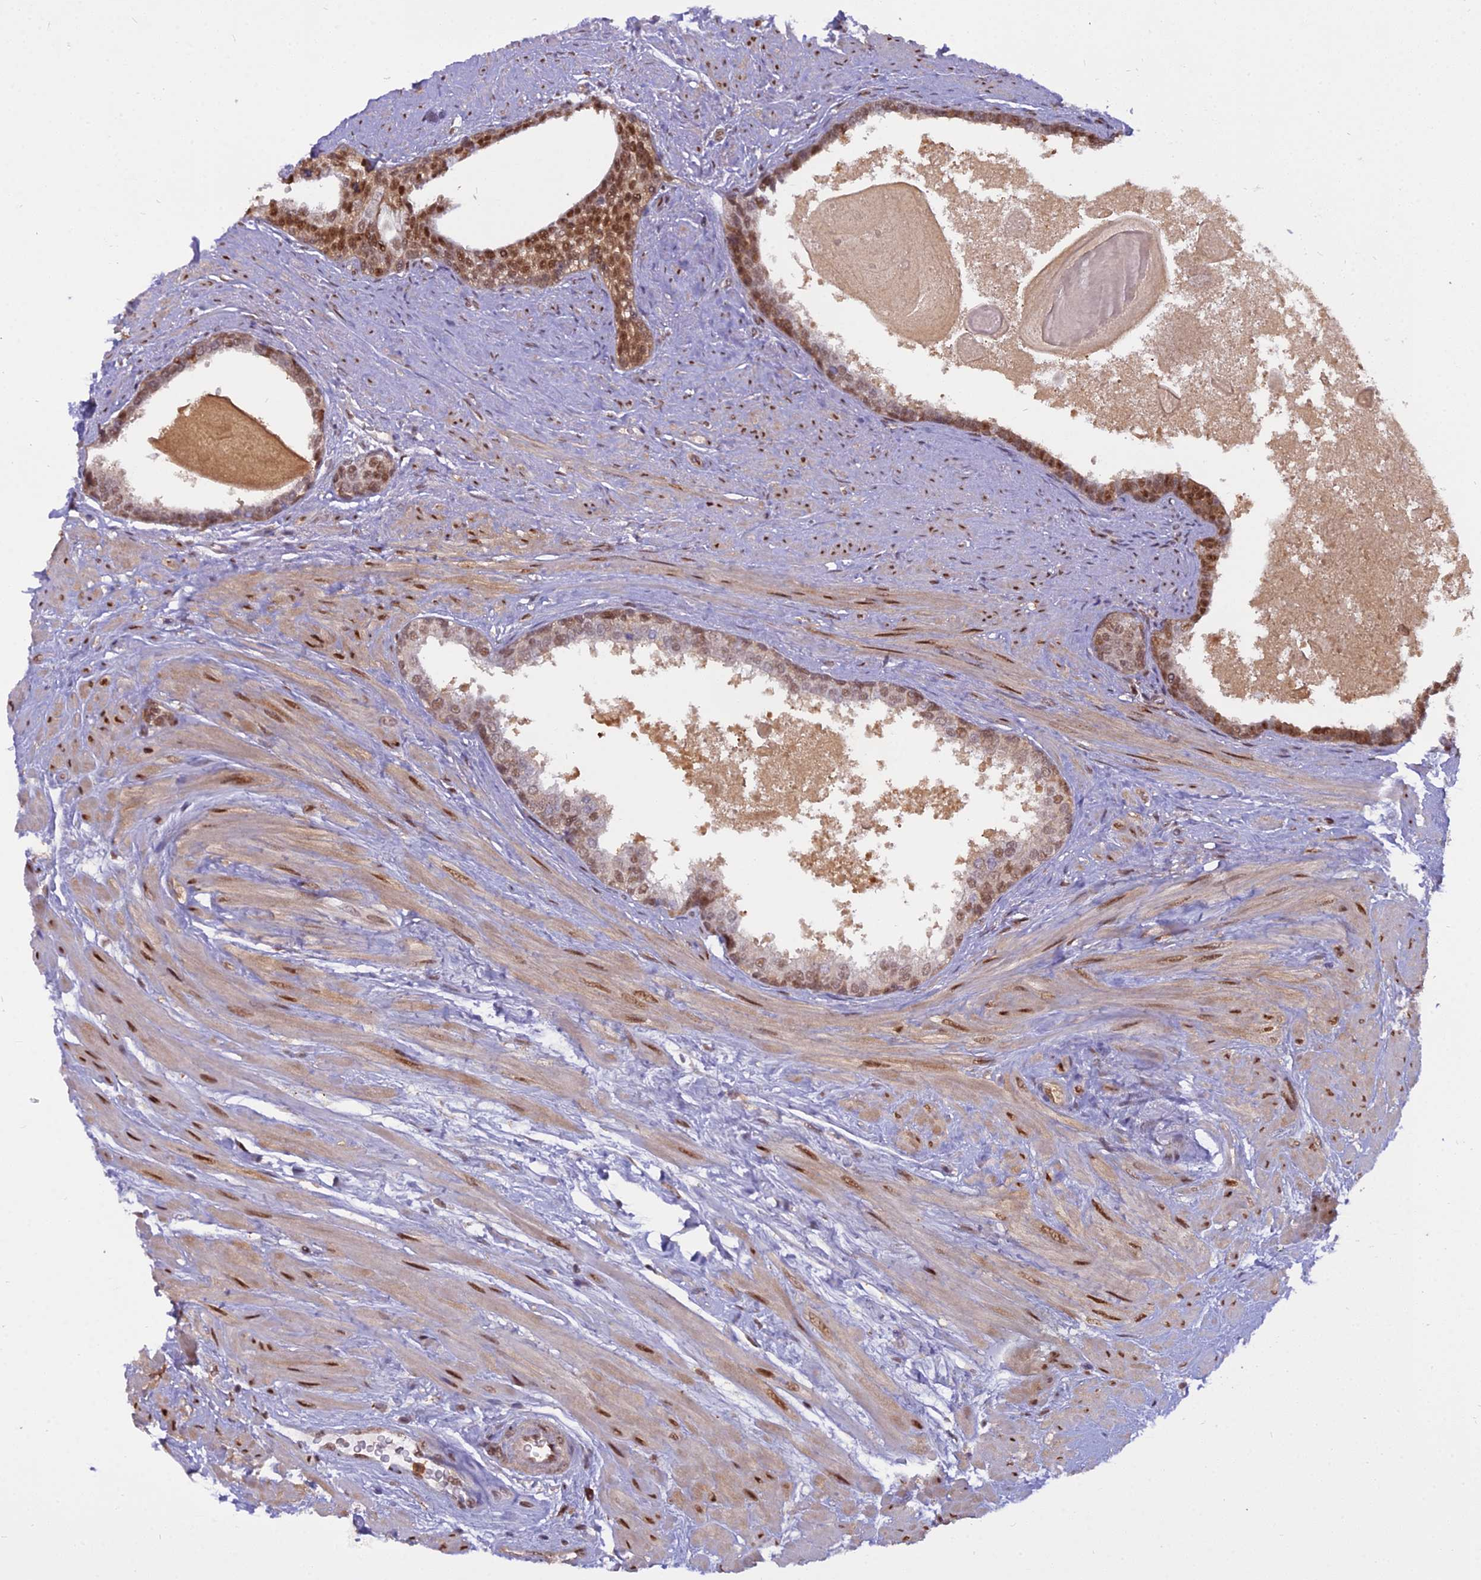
{"staining": {"intensity": "moderate", "quantity": ">75%", "location": "nuclear"}, "tissue": "prostate", "cell_type": "Glandular cells", "image_type": "normal", "snomed": [{"axis": "morphology", "description": "Normal tissue, NOS"}, {"axis": "topography", "description": "Prostate"}], "caption": "Prostate stained with DAB IHC demonstrates medium levels of moderate nuclear expression in approximately >75% of glandular cells. (DAB IHC, brown staining for protein, blue staining for nuclei).", "gene": "NPEPL1", "patient": {"sex": "male", "age": 57}}